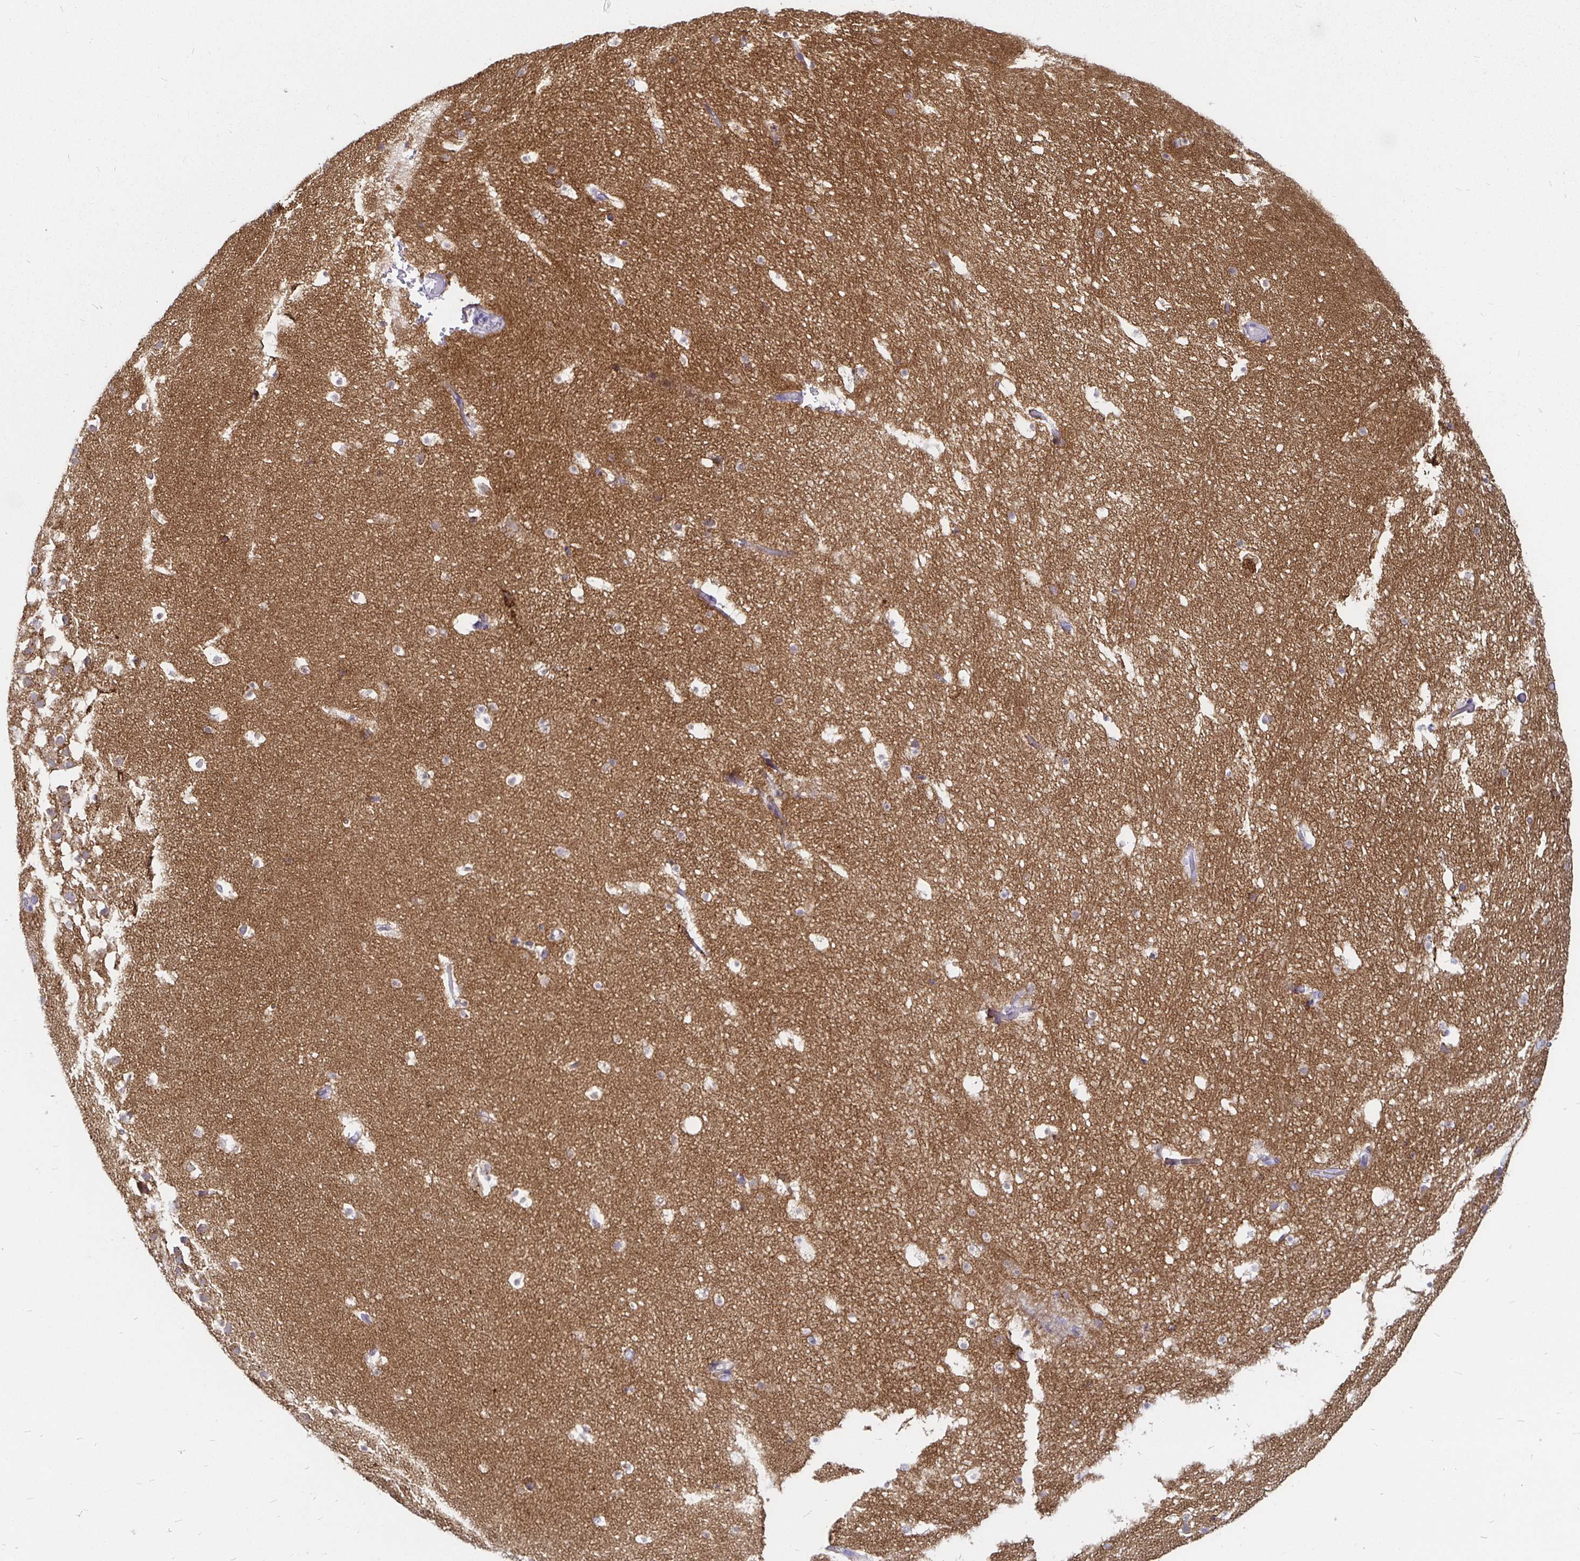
{"staining": {"intensity": "weak", "quantity": "<25%", "location": "cytoplasmic/membranous"}, "tissue": "hippocampus", "cell_type": "Glial cells", "image_type": "normal", "snomed": [{"axis": "morphology", "description": "Normal tissue, NOS"}, {"axis": "topography", "description": "Hippocampus"}], "caption": "High magnification brightfield microscopy of normal hippocampus stained with DAB (3,3'-diaminobenzidine) (brown) and counterstained with hematoxylin (blue): glial cells show no significant positivity.", "gene": "FAIM2", "patient": {"sex": "male", "age": 26}}